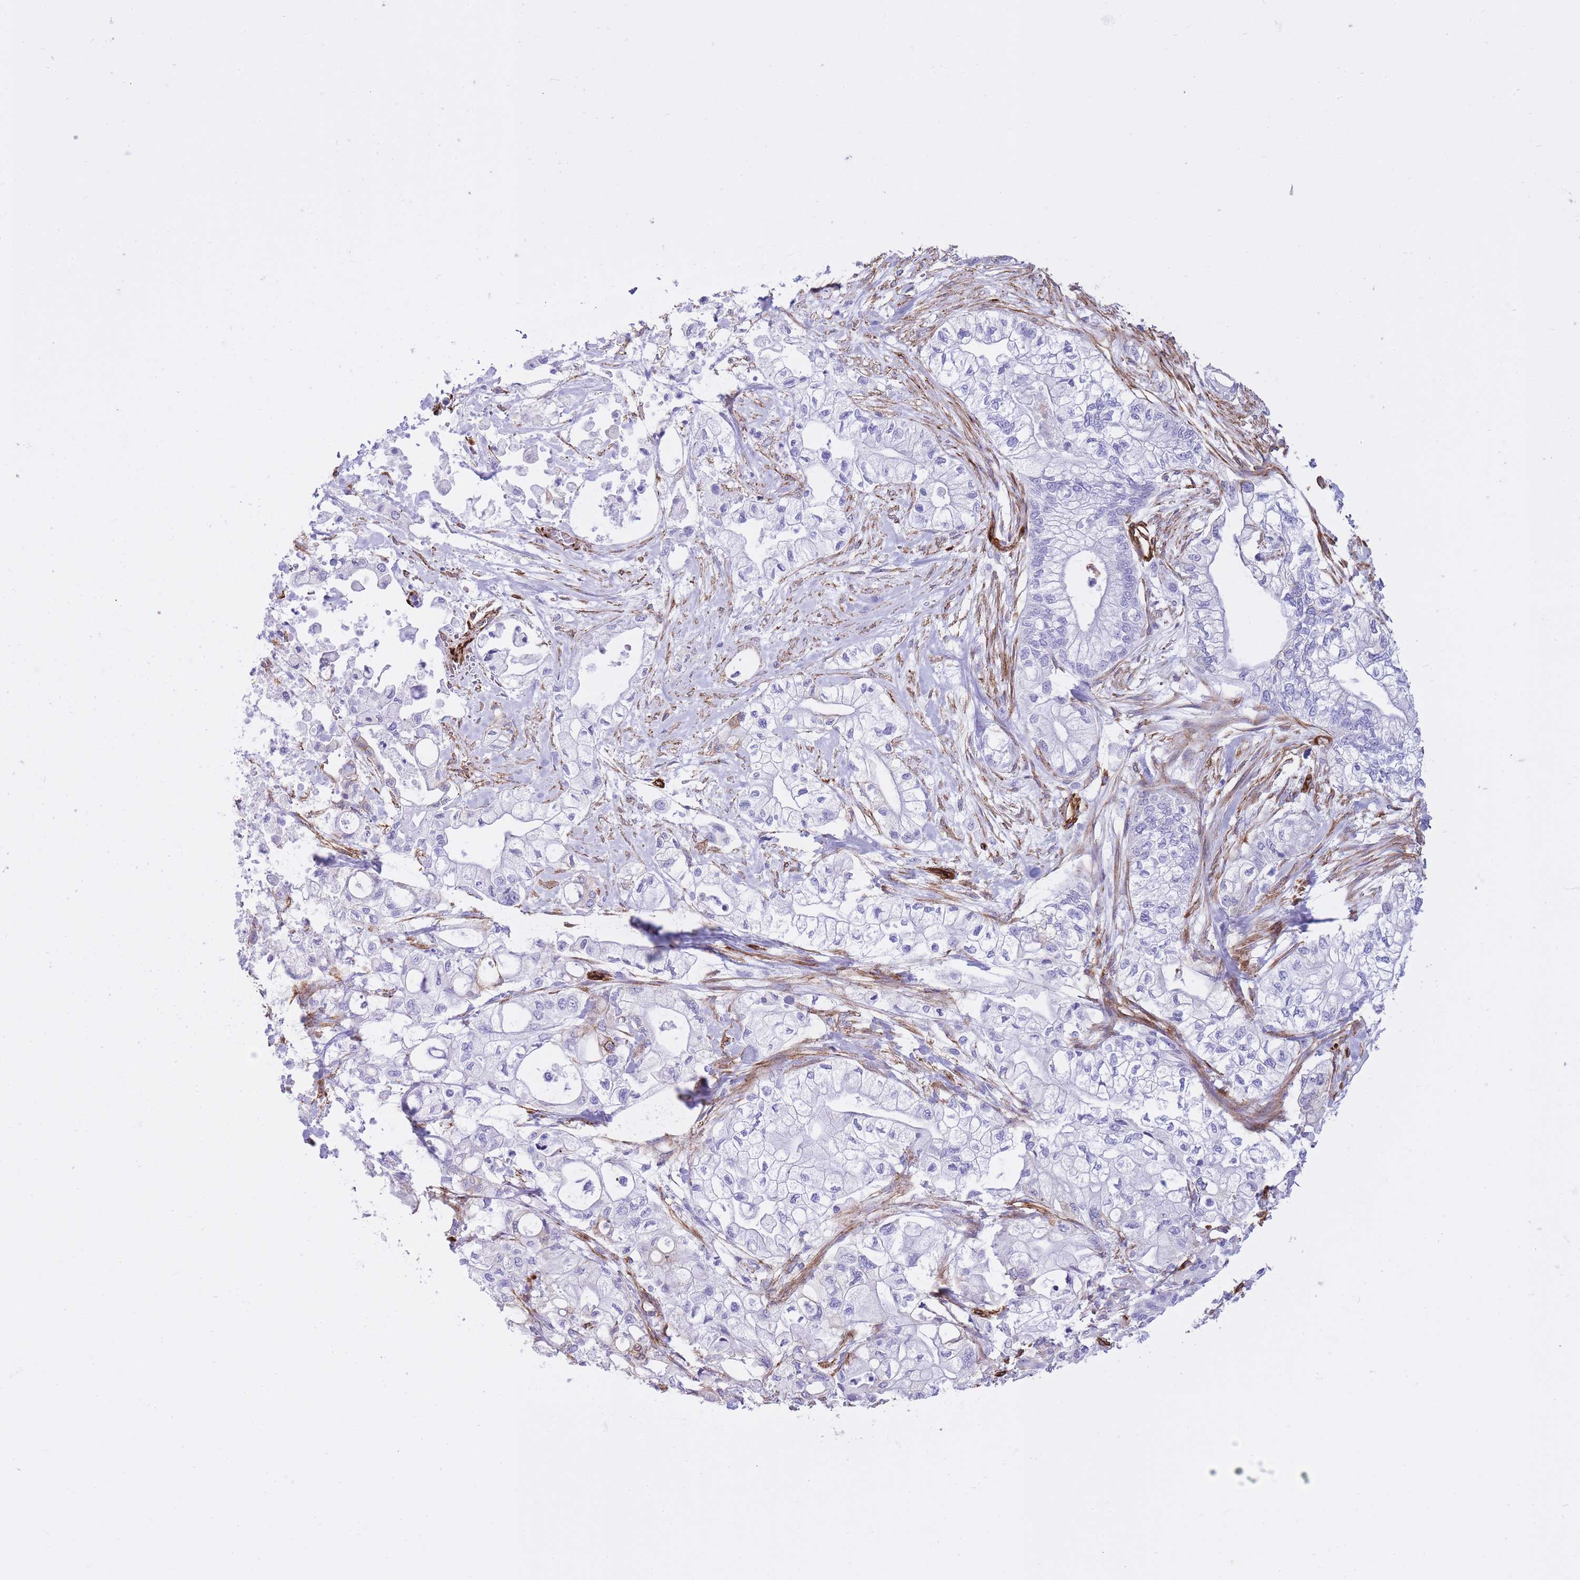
{"staining": {"intensity": "negative", "quantity": "none", "location": "none"}, "tissue": "pancreatic cancer", "cell_type": "Tumor cells", "image_type": "cancer", "snomed": [{"axis": "morphology", "description": "Adenocarcinoma, NOS"}, {"axis": "topography", "description": "Pancreas"}], "caption": "IHC of human pancreatic adenocarcinoma demonstrates no positivity in tumor cells.", "gene": "CAVIN1", "patient": {"sex": "male", "age": 79}}